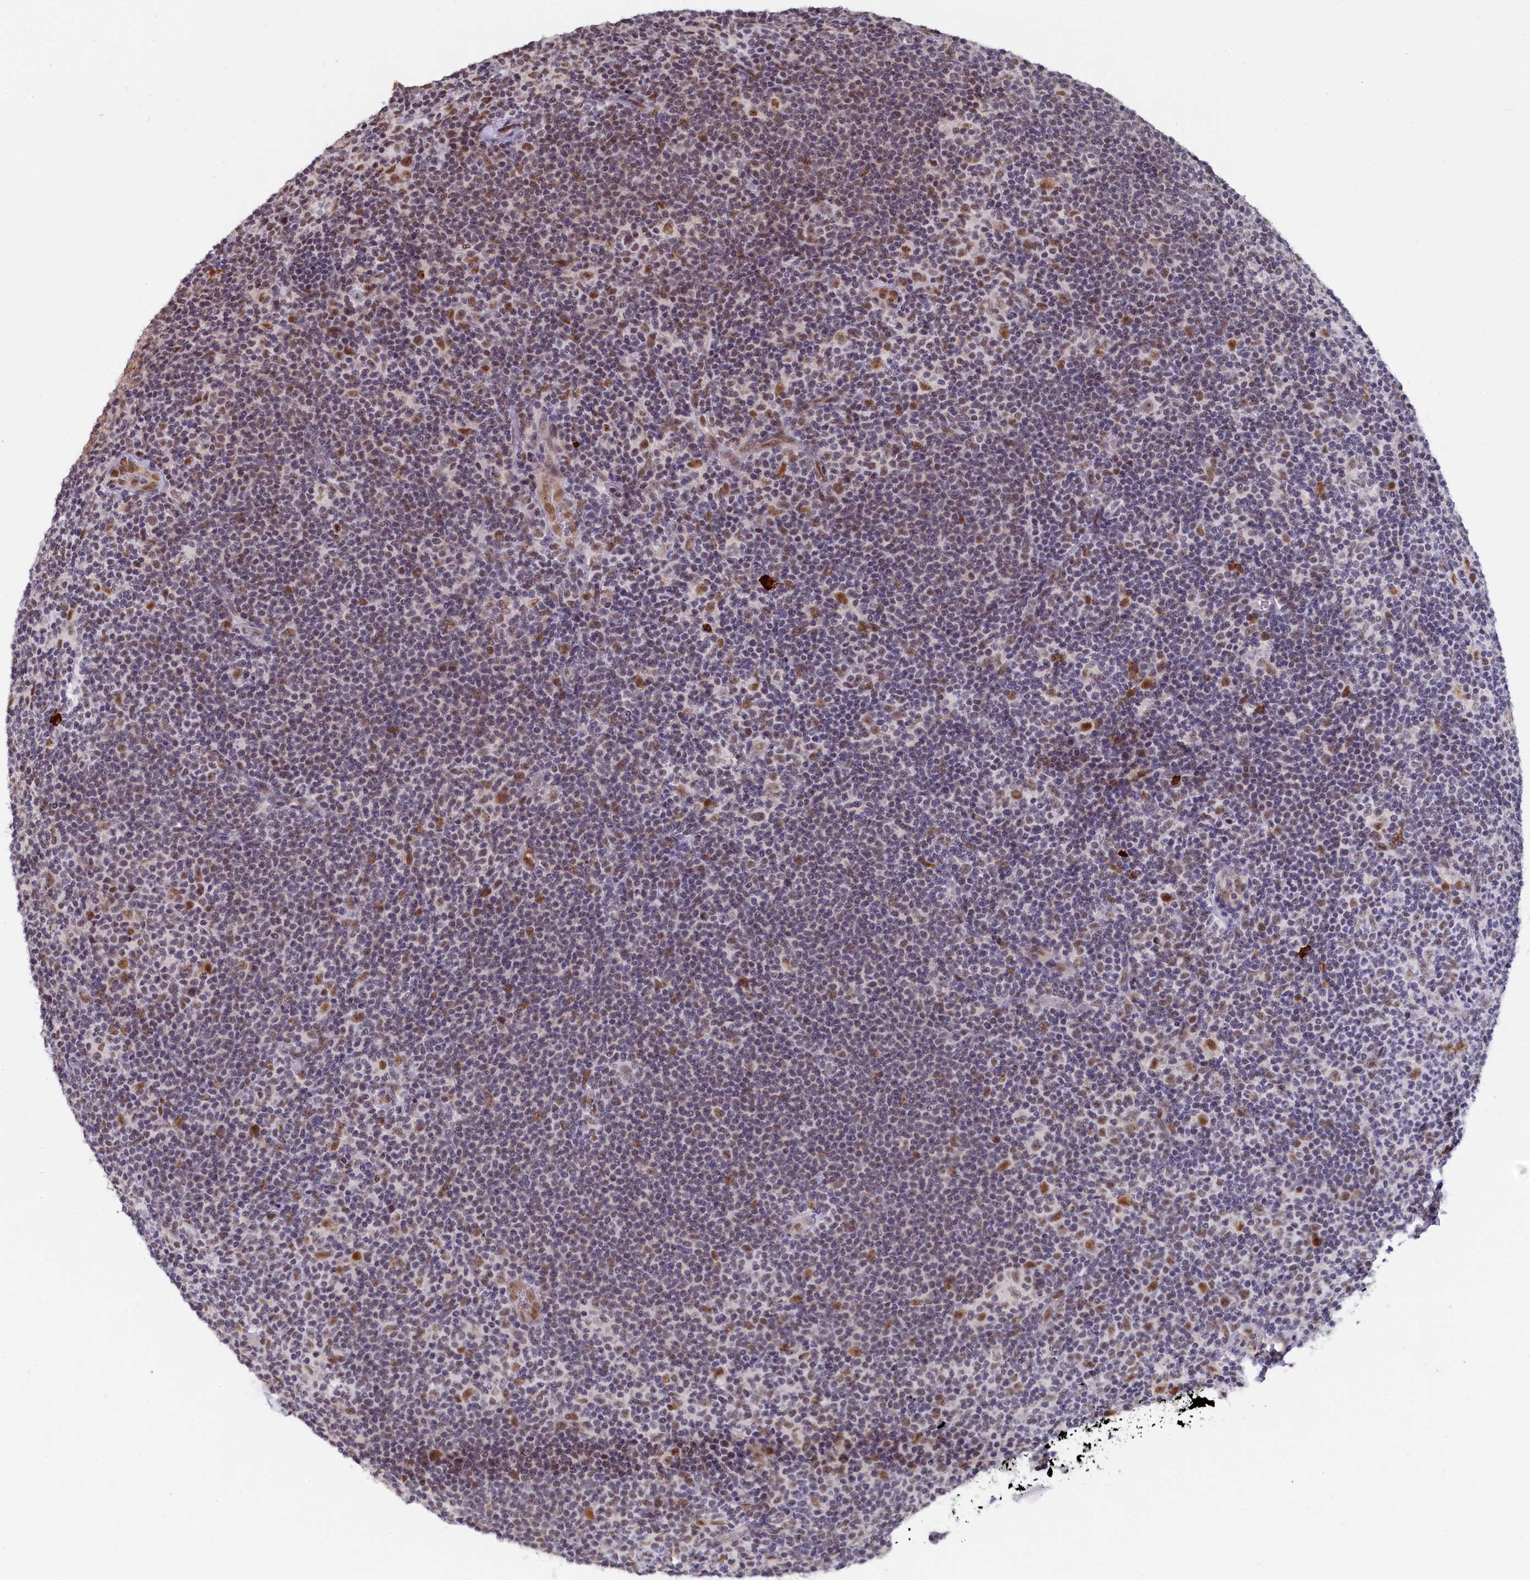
{"staining": {"intensity": "moderate", "quantity": "25%-75%", "location": "nuclear"}, "tissue": "lymphoma", "cell_type": "Tumor cells", "image_type": "cancer", "snomed": [{"axis": "morphology", "description": "Hodgkin's disease, NOS"}, {"axis": "topography", "description": "Lymph node"}], "caption": "Hodgkin's disease tissue reveals moderate nuclear positivity in approximately 25%-75% of tumor cells, visualized by immunohistochemistry. (Brightfield microscopy of DAB IHC at high magnification).", "gene": "INTS14", "patient": {"sex": "female", "age": 57}}